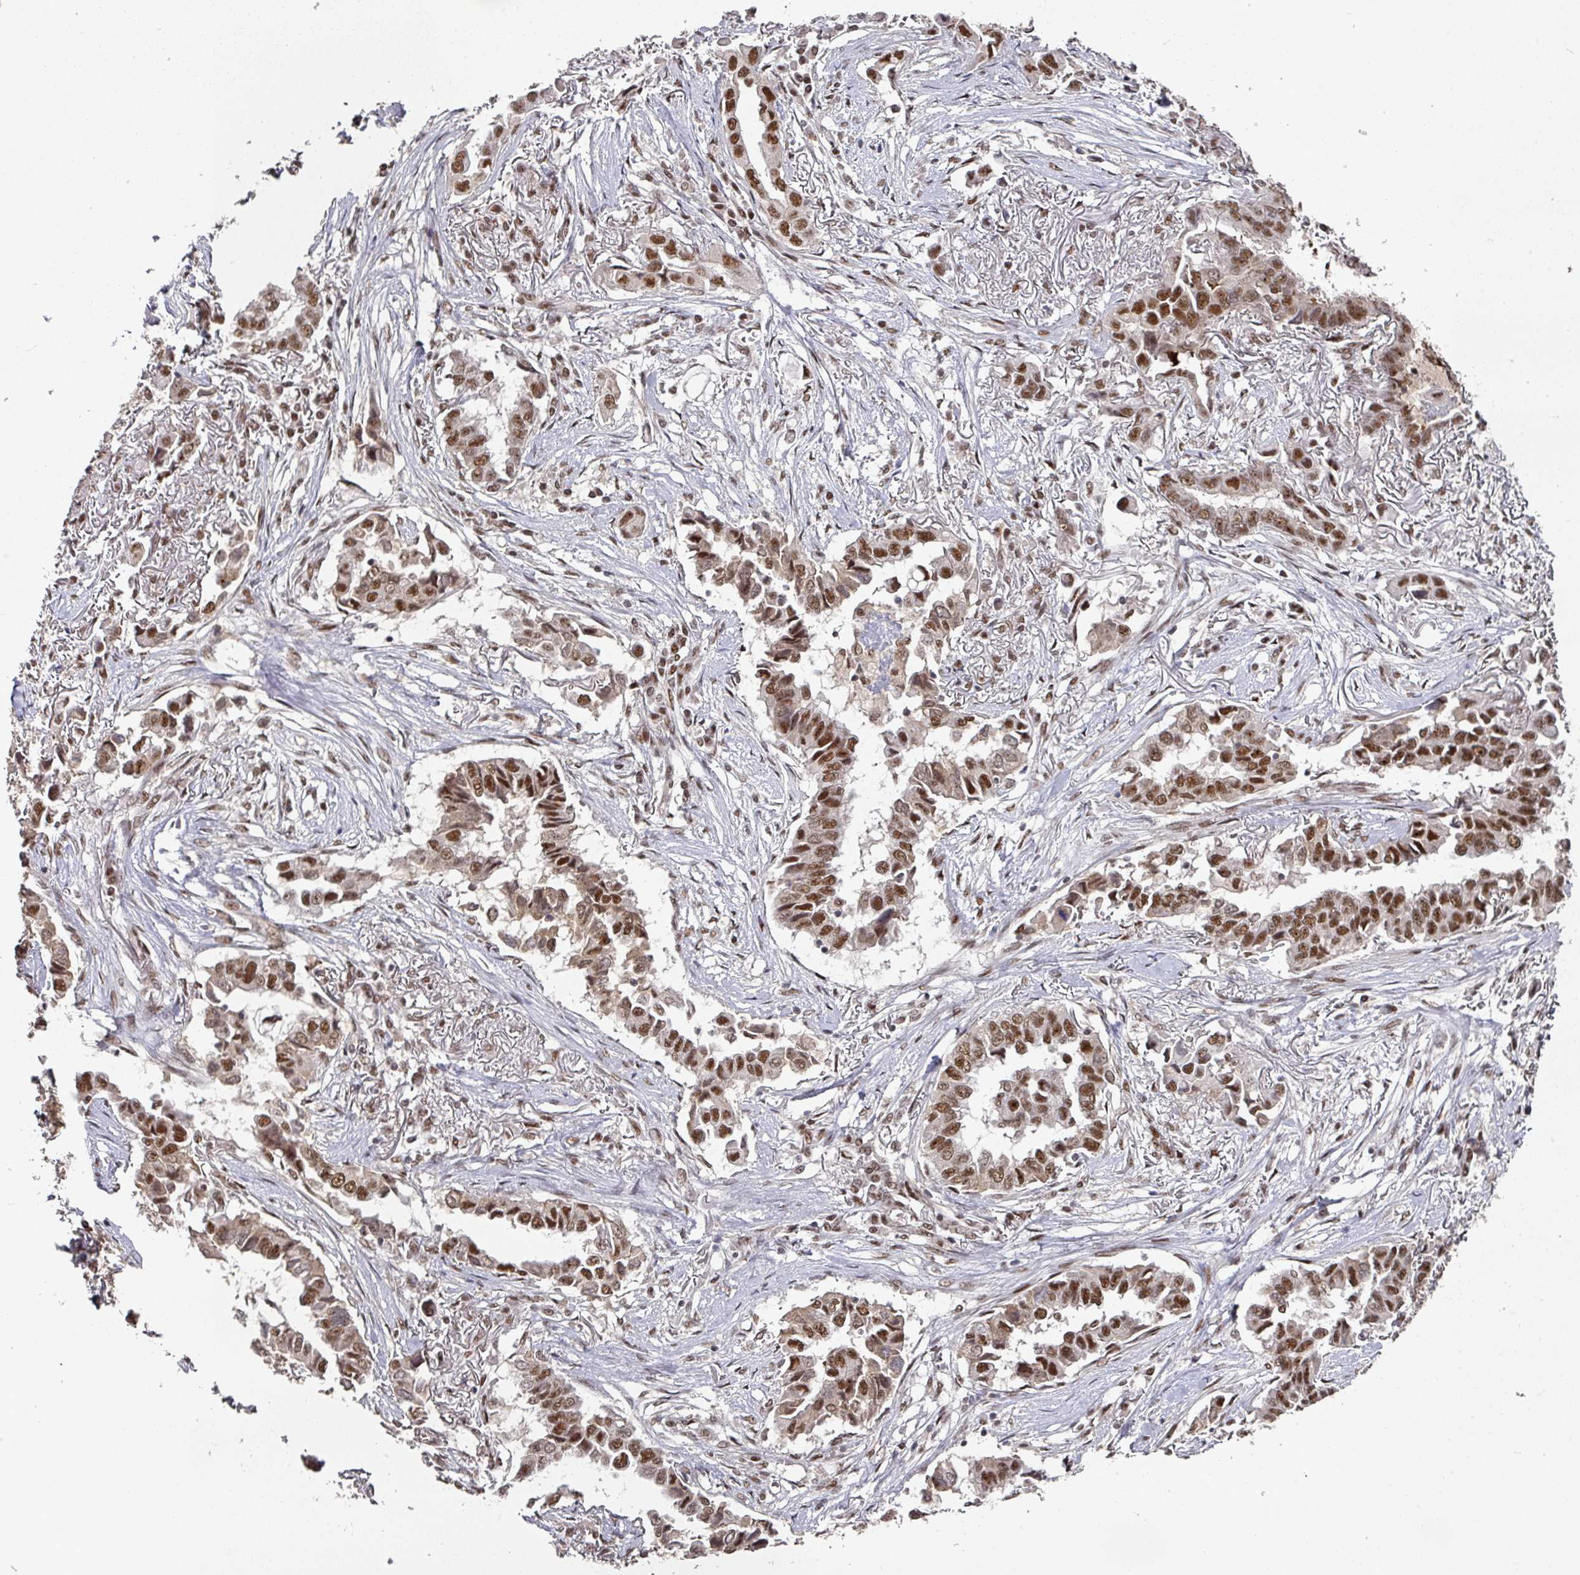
{"staining": {"intensity": "strong", "quantity": ">75%", "location": "nuclear"}, "tissue": "lung cancer", "cell_type": "Tumor cells", "image_type": "cancer", "snomed": [{"axis": "morphology", "description": "Adenocarcinoma, NOS"}, {"axis": "topography", "description": "Lung"}], "caption": "Lung cancer (adenocarcinoma) stained with DAB (3,3'-diaminobenzidine) immunohistochemistry shows high levels of strong nuclear expression in approximately >75% of tumor cells.", "gene": "MEPCE", "patient": {"sex": "female", "age": 76}}